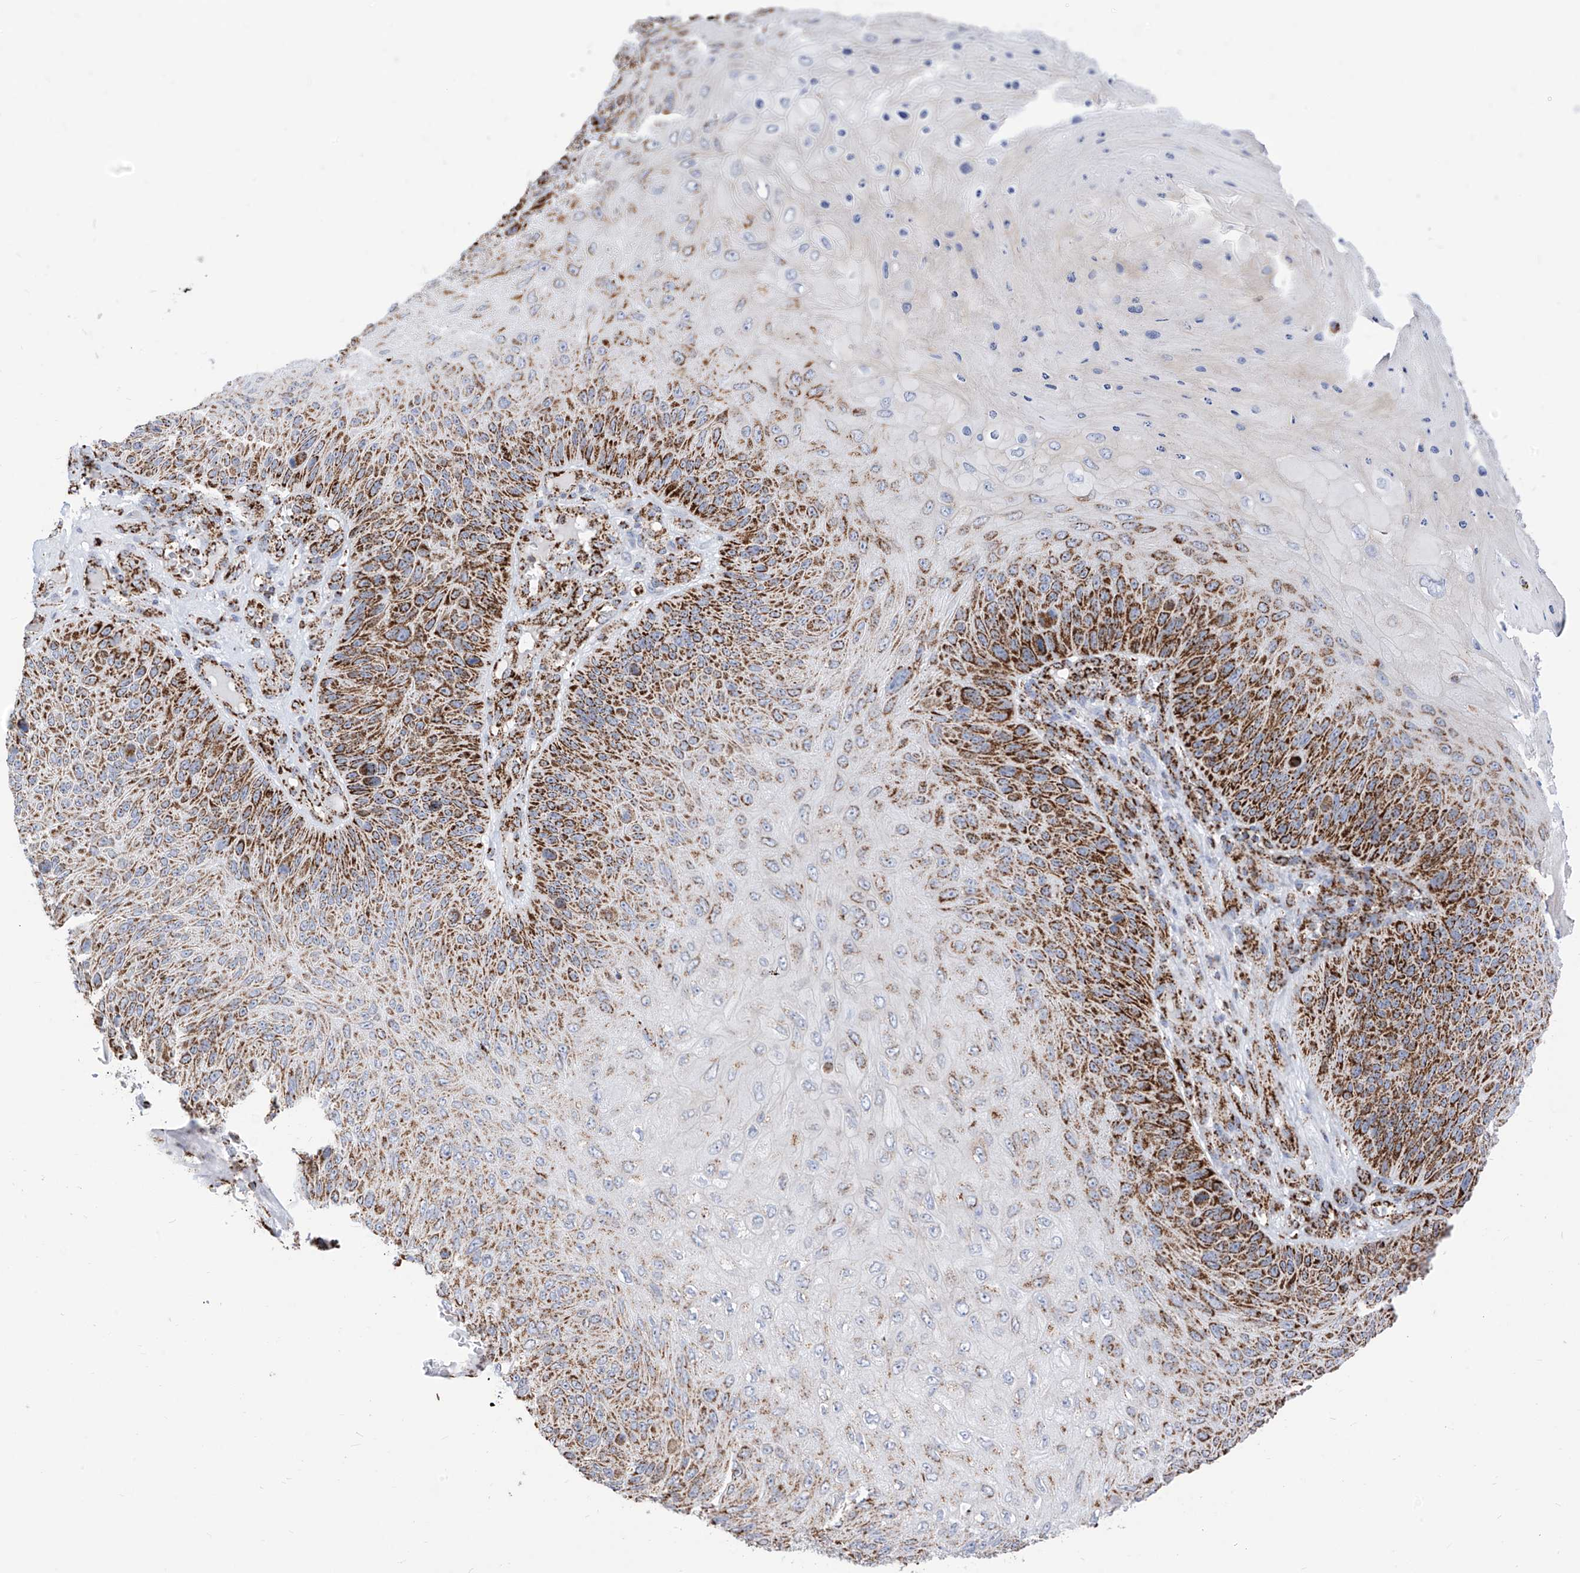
{"staining": {"intensity": "strong", "quantity": "25%-75%", "location": "cytoplasmic/membranous"}, "tissue": "skin cancer", "cell_type": "Tumor cells", "image_type": "cancer", "snomed": [{"axis": "morphology", "description": "Squamous cell carcinoma, NOS"}, {"axis": "topography", "description": "Skin"}], "caption": "Human skin squamous cell carcinoma stained with a protein marker displays strong staining in tumor cells.", "gene": "COX5B", "patient": {"sex": "female", "age": 88}}